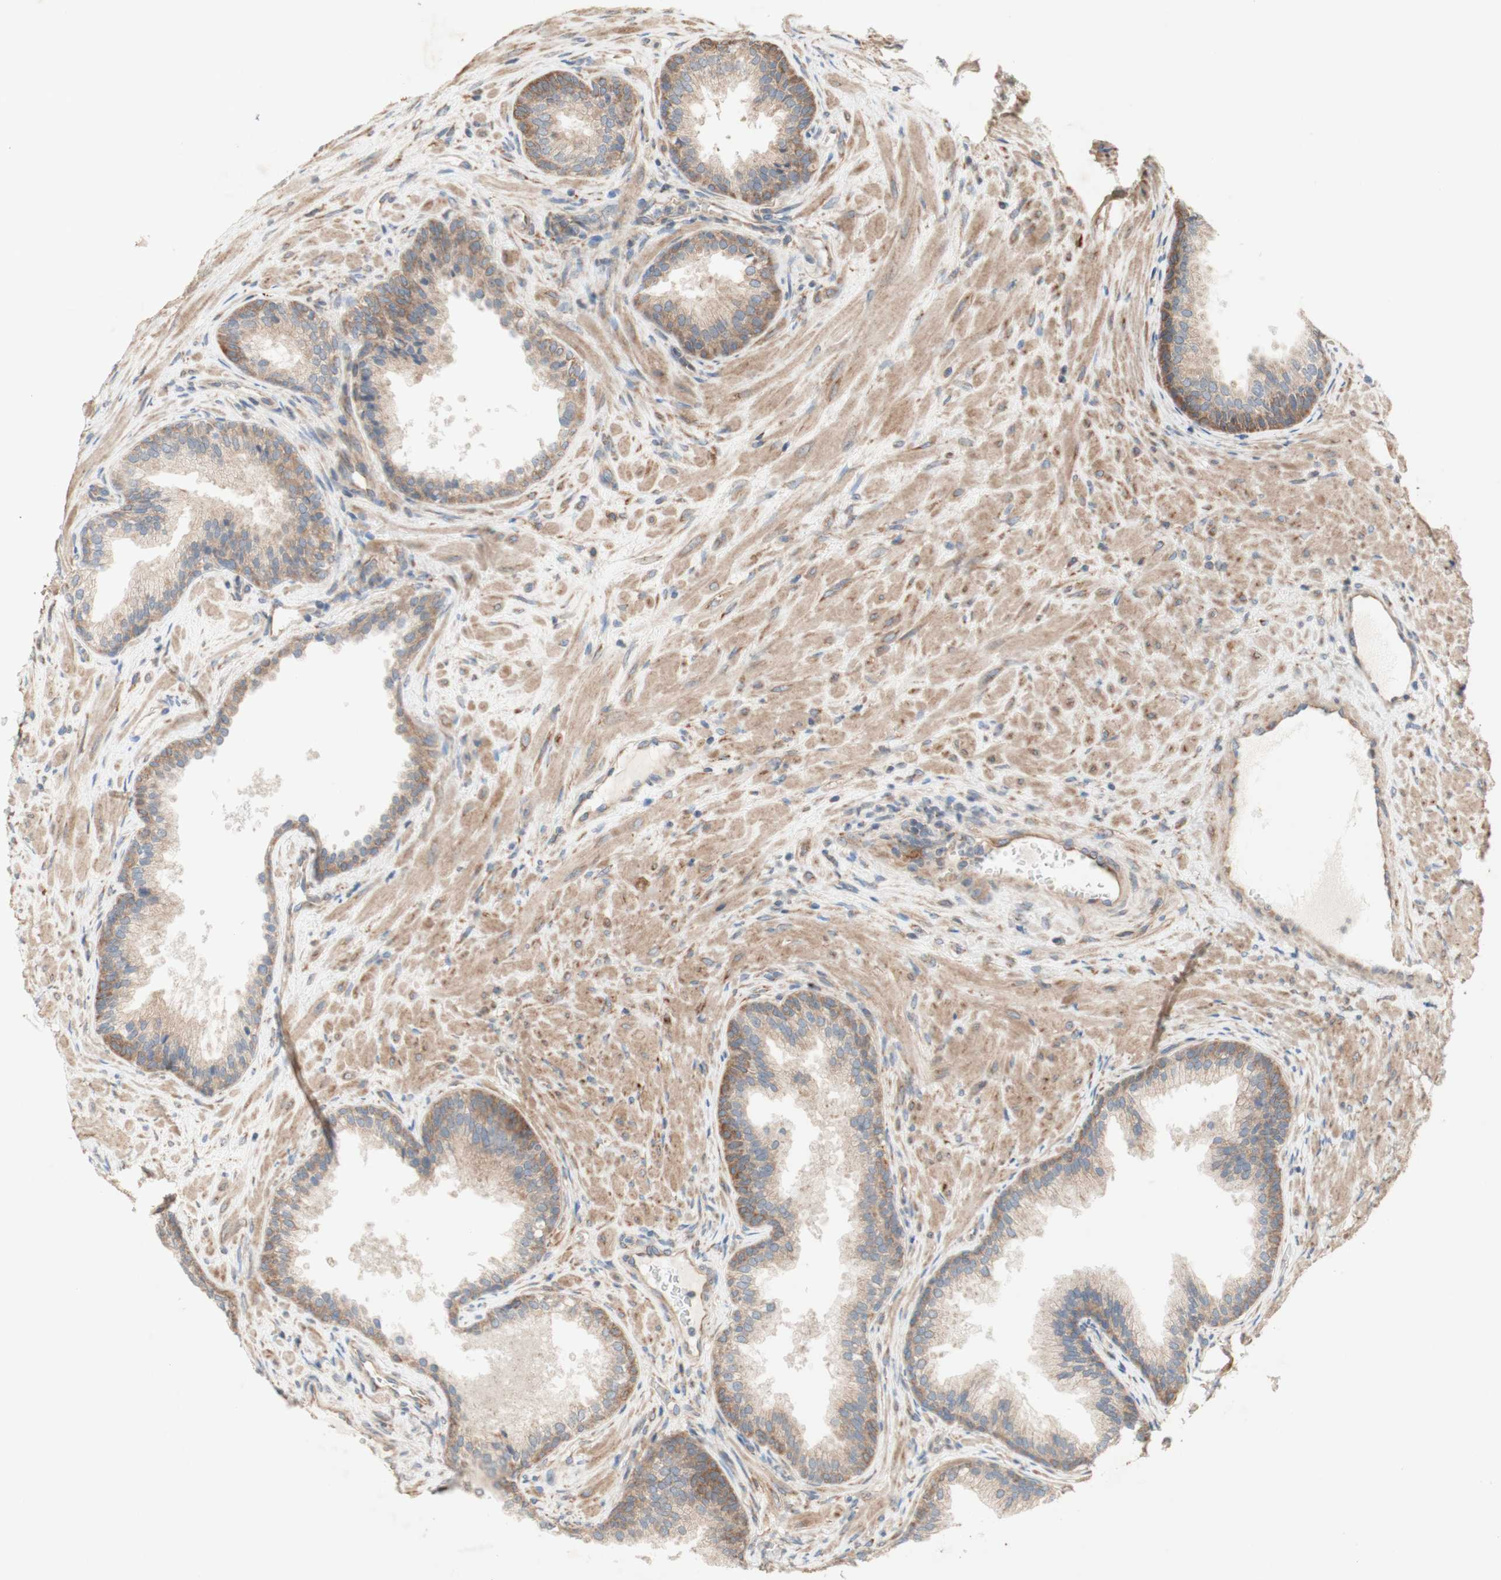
{"staining": {"intensity": "moderate", "quantity": ">75%", "location": "cytoplasmic/membranous"}, "tissue": "prostate", "cell_type": "Glandular cells", "image_type": "normal", "snomed": [{"axis": "morphology", "description": "Normal tissue, NOS"}, {"axis": "topography", "description": "Prostate"}], "caption": "Protein staining of benign prostate demonstrates moderate cytoplasmic/membranous expression in approximately >75% of glandular cells.", "gene": "SOCS2", "patient": {"sex": "male", "age": 76}}